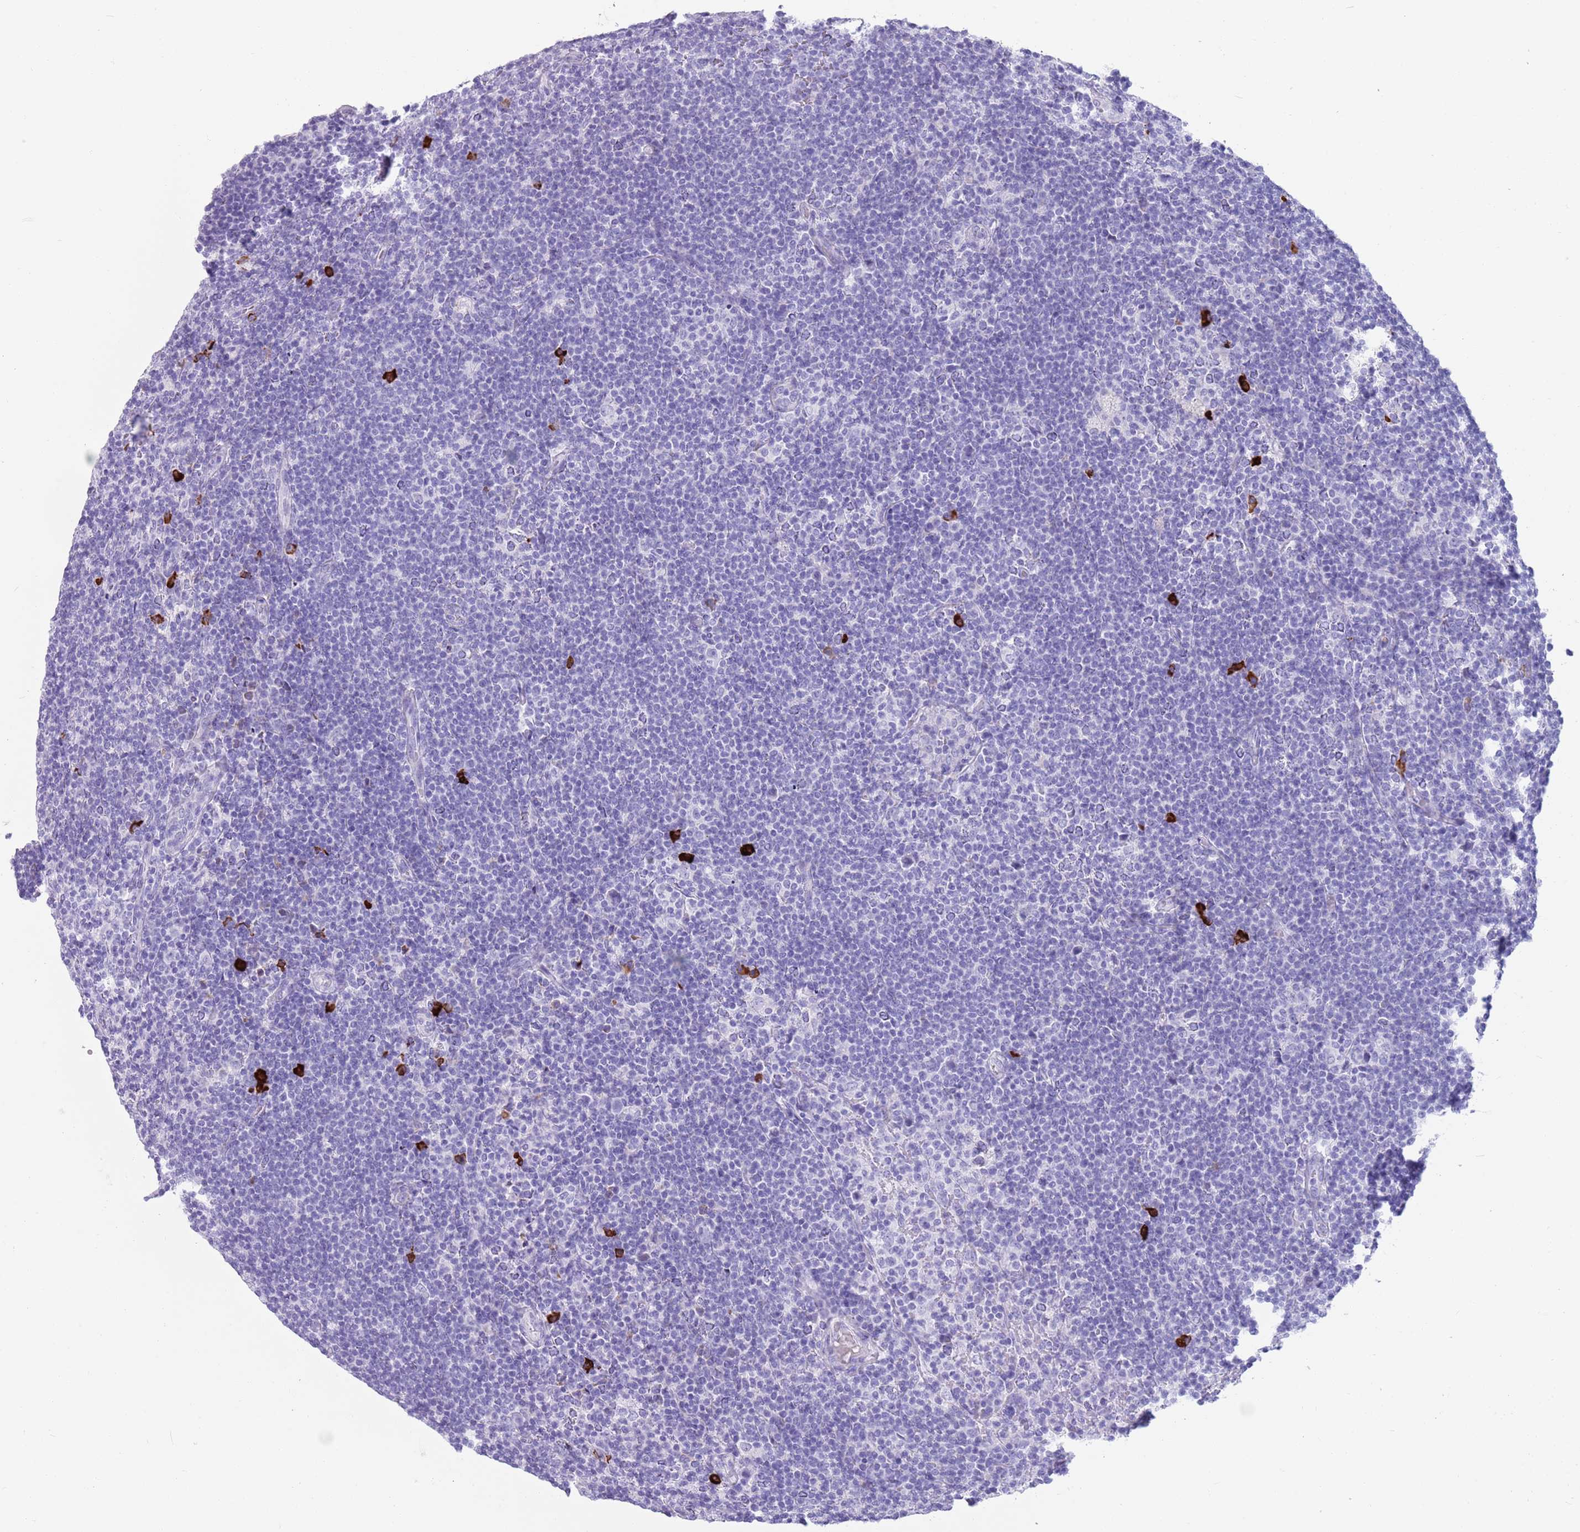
{"staining": {"intensity": "negative", "quantity": "none", "location": "none"}, "tissue": "lymphoma", "cell_type": "Tumor cells", "image_type": "cancer", "snomed": [{"axis": "morphology", "description": "Hodgkin's disease, NOS"}, {"axis": "topography", "description": "Lymph node"}], "caption": "Hodgkin's disease was stained to show a protein in brown. There is no significant expression in tumor cells.", "gene": "LY6G5B", "patient": {"sex": "female", "age": 57}}